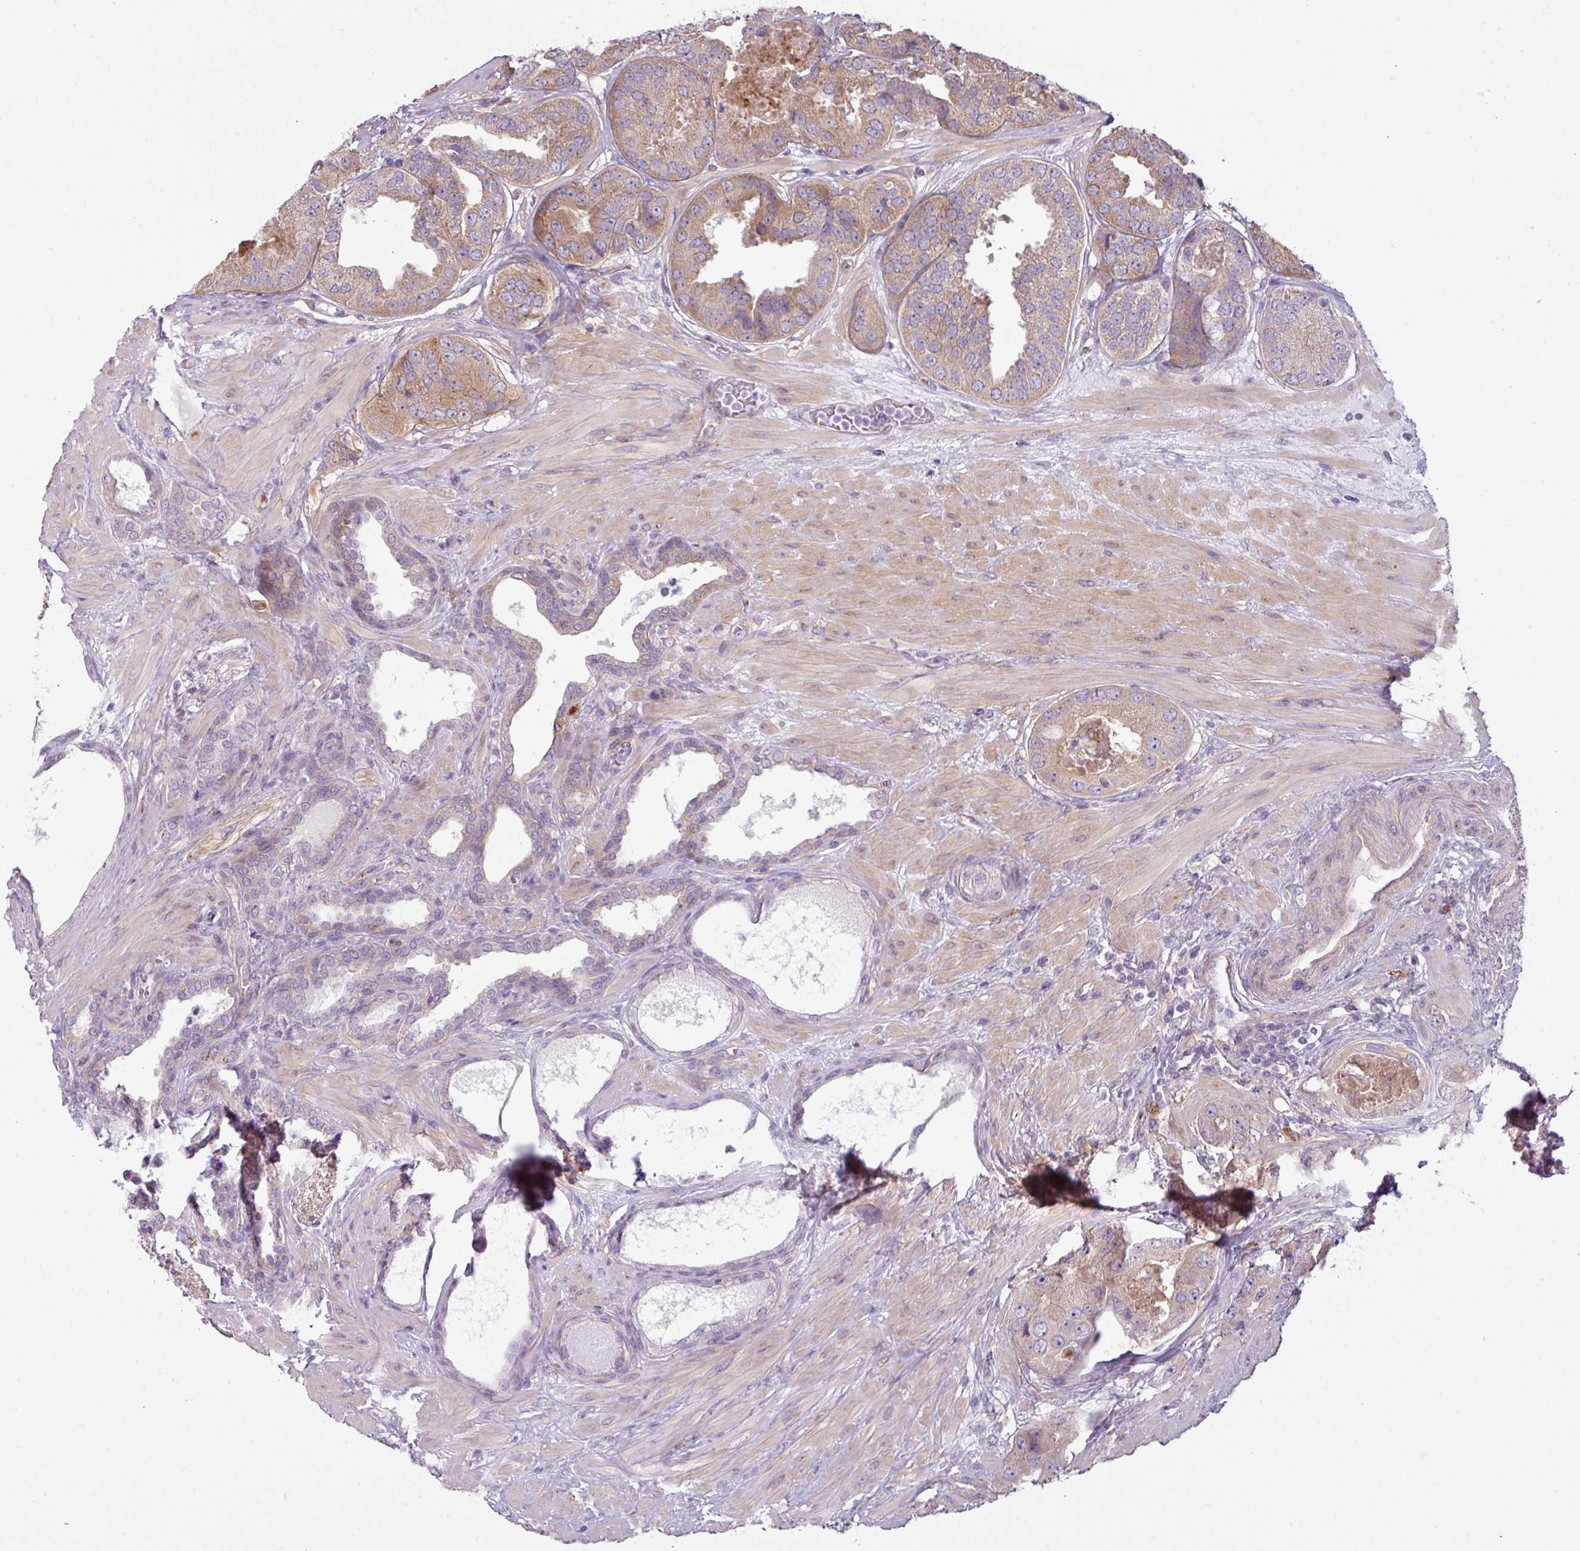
{"staining": {"intensity": "moderate", "quantity": "<25%", "location": "cytoplasmic/membranous"}, "tissue": "prostate cancer", "cell_type": "Tumor cells", "image_type": "cancer", "snomed": [{"axis": "morphology", "description": "Adenocarcinoma, High grade"}, {"axis": "topography", "description": "Prostate"}], "caption": "Brown immunohistochemical staining in prostate adenocarcinoma (high-grade) reveals moderate cytoplasmic/membranous positivity in approximately <25% of tumor cells. (DAB (3,3'-diaminobenzidine) IHC, brown staining for protein, blue staining for nuclei).", "gene": "CAMK2B", "patient": {"sex": "male", "age": 63}}